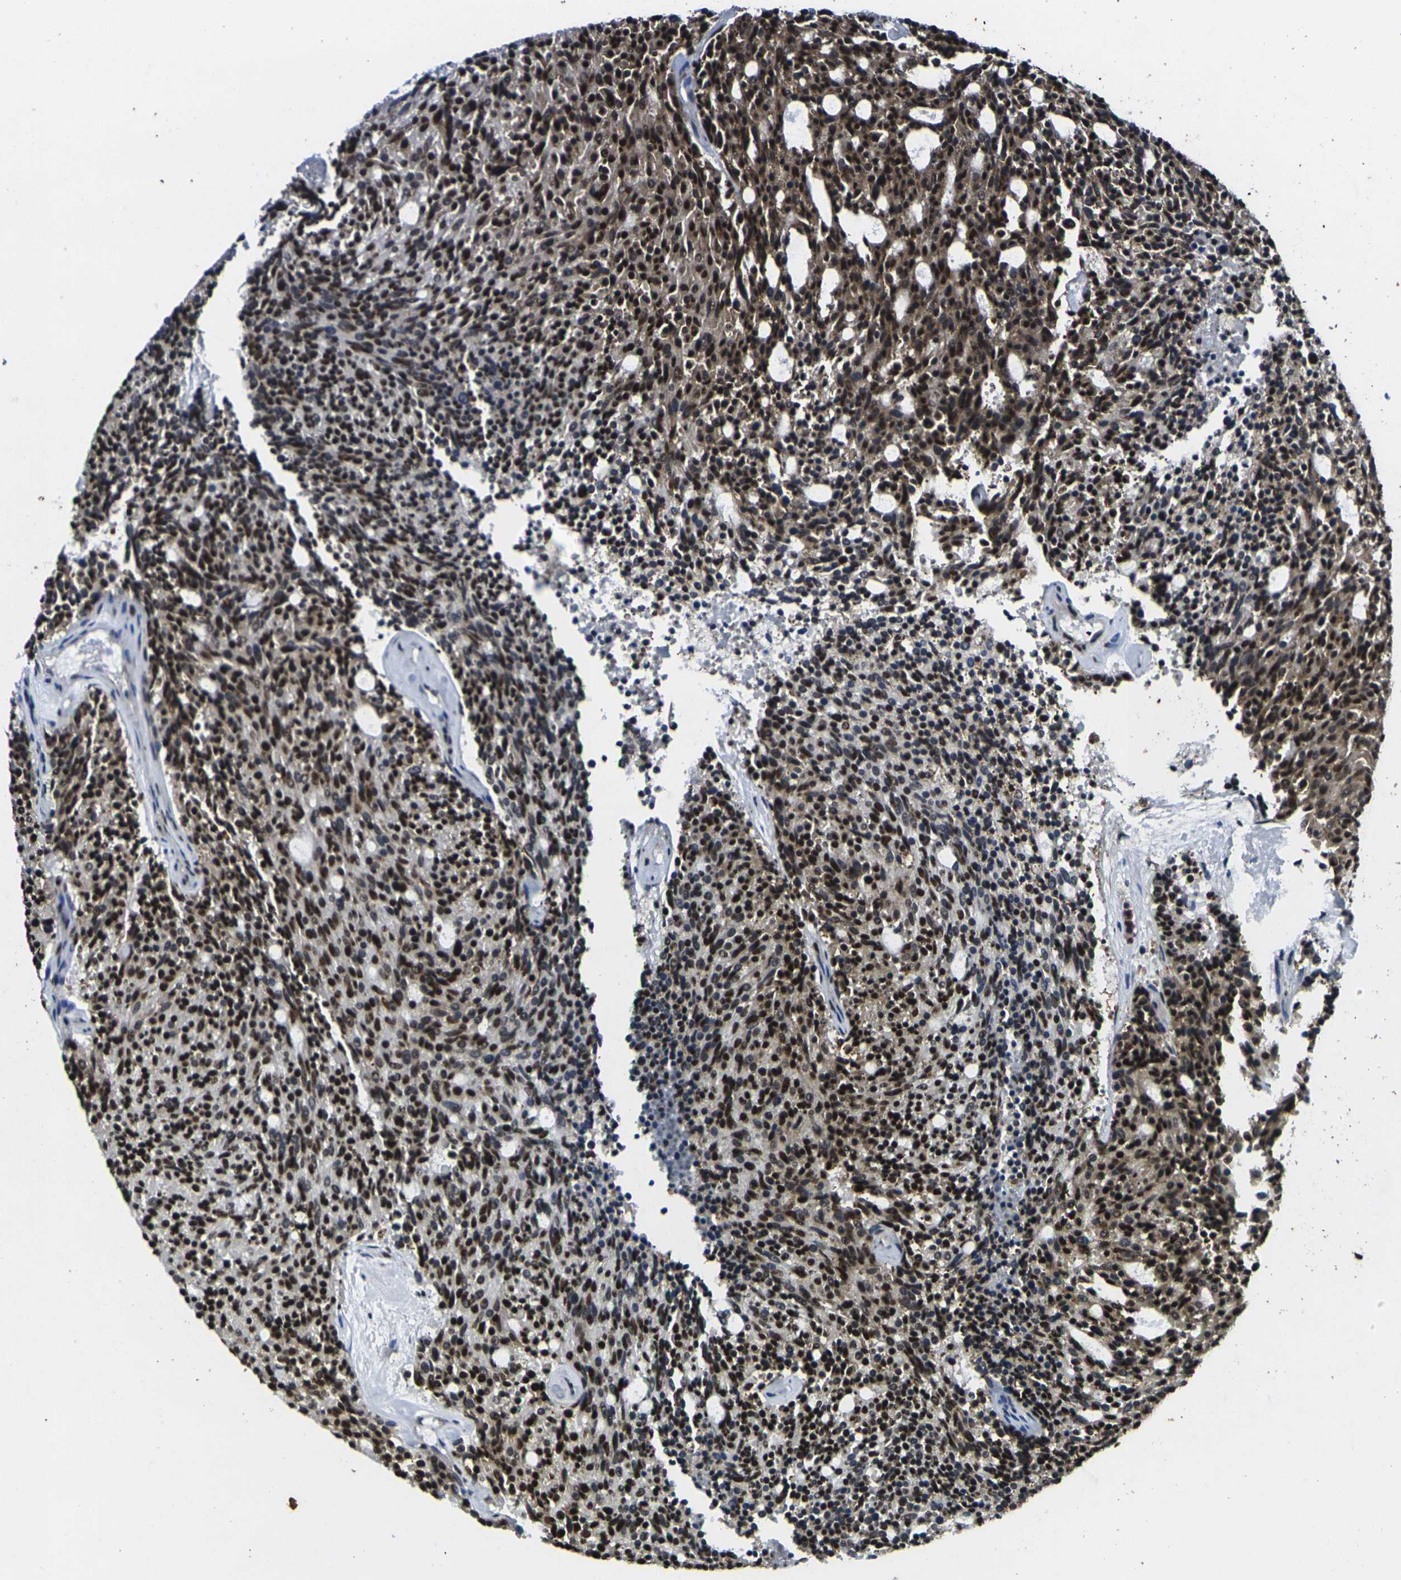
{"staining": {"intensity": "strong", "quantity": ">75%", "location": "nuclear"}, "tissue": "carcinoid", "cell_type": "Tumor cells", "image_type": "cancer", "snomed": [{"axis": "morphology", "description": "Carcinoid, malignant, NOS"}, {"axis": "topography", "description": "Pancreas"}], "caption": "Carcinoid stained for a protein demonstrates strong nuclear positivity in tumor cells.", "gene": "SMARCC1", "patient": {"sex": "female", "age": 54}}